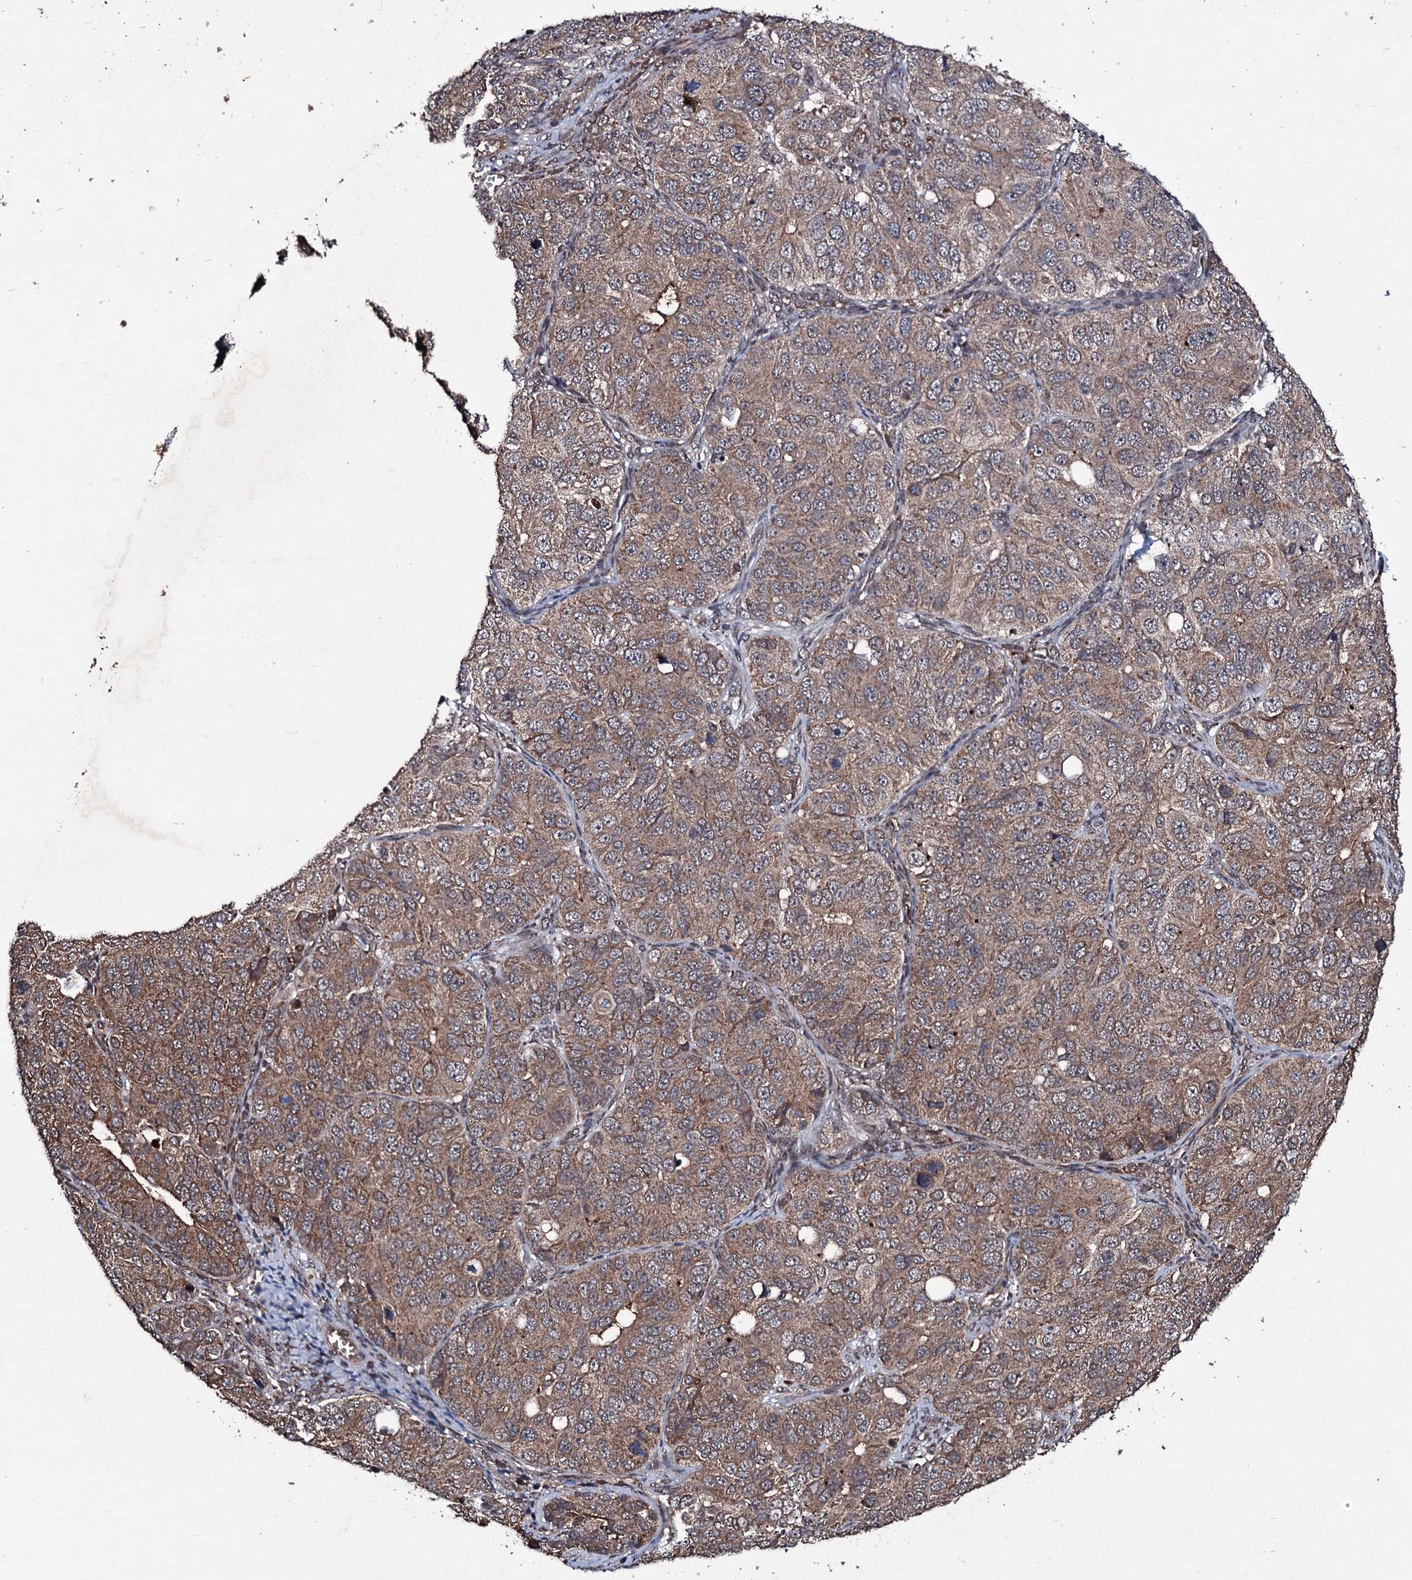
{"staining": {"intensity": "weak", "quantity": ">75%", "location": "cytoplasmic/membranous"}, "tissue": "ovarian cancer", "cell_type": "Tumor cells", "image_type": "cancer", "snomed": [{"axis": "morphology", "description": "Carcinoma, endometroid"}, {"axis": "topography", "description": "Ovary"}], "caption": "Immunohistochemistry (DAB (3,3'-diaminobenzidine)) staining of human ovarian endometroid carcinoma displays weak cytoplasmic/membranous protein positivity in approximately >75% of tumor cells. (DAB (3,3'-diaminobenzidine) IHC, brown staining for protein, blue staining for nuclei).", "gene": "MRPS31", "patient": {"sex": "female", "age": 51}}